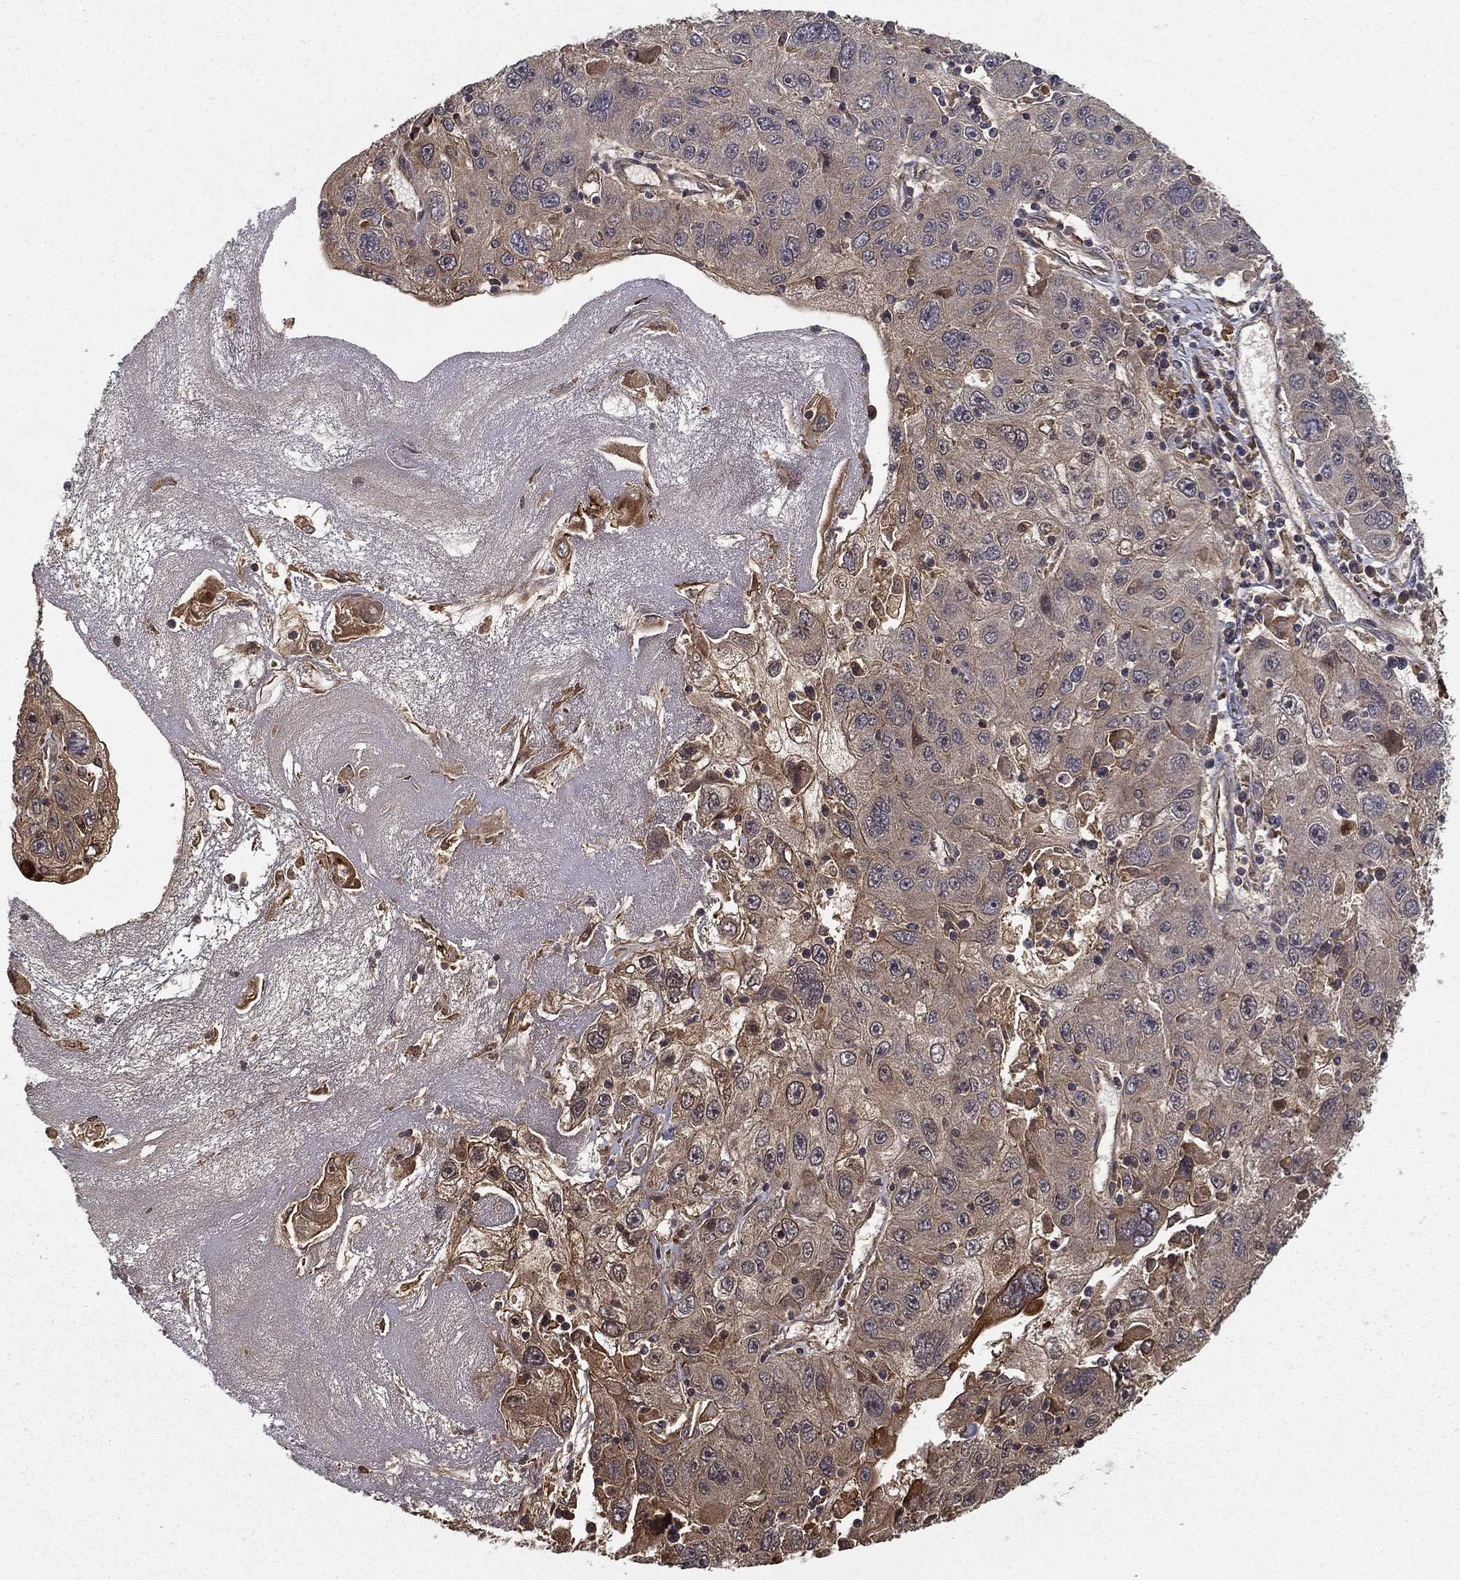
{"staining": {"intensity": "weak", "quantity": "<25%", "location": "cytoplasmic/membranous"}, "tissue": "stomach cancer", "cell_type": "Tumor cells", "image_type": "cancer", "snomed": [{"axis": "morphology", "description": "Adenocarcinoma, NOS"}, {"axis": "topography", "description": "Stomach"}], "caption": "Tumor cells show no significant positivity in stomach cancer.", "gene": "SLC6A6", "patient": {"sex": "male", "age": 56}}